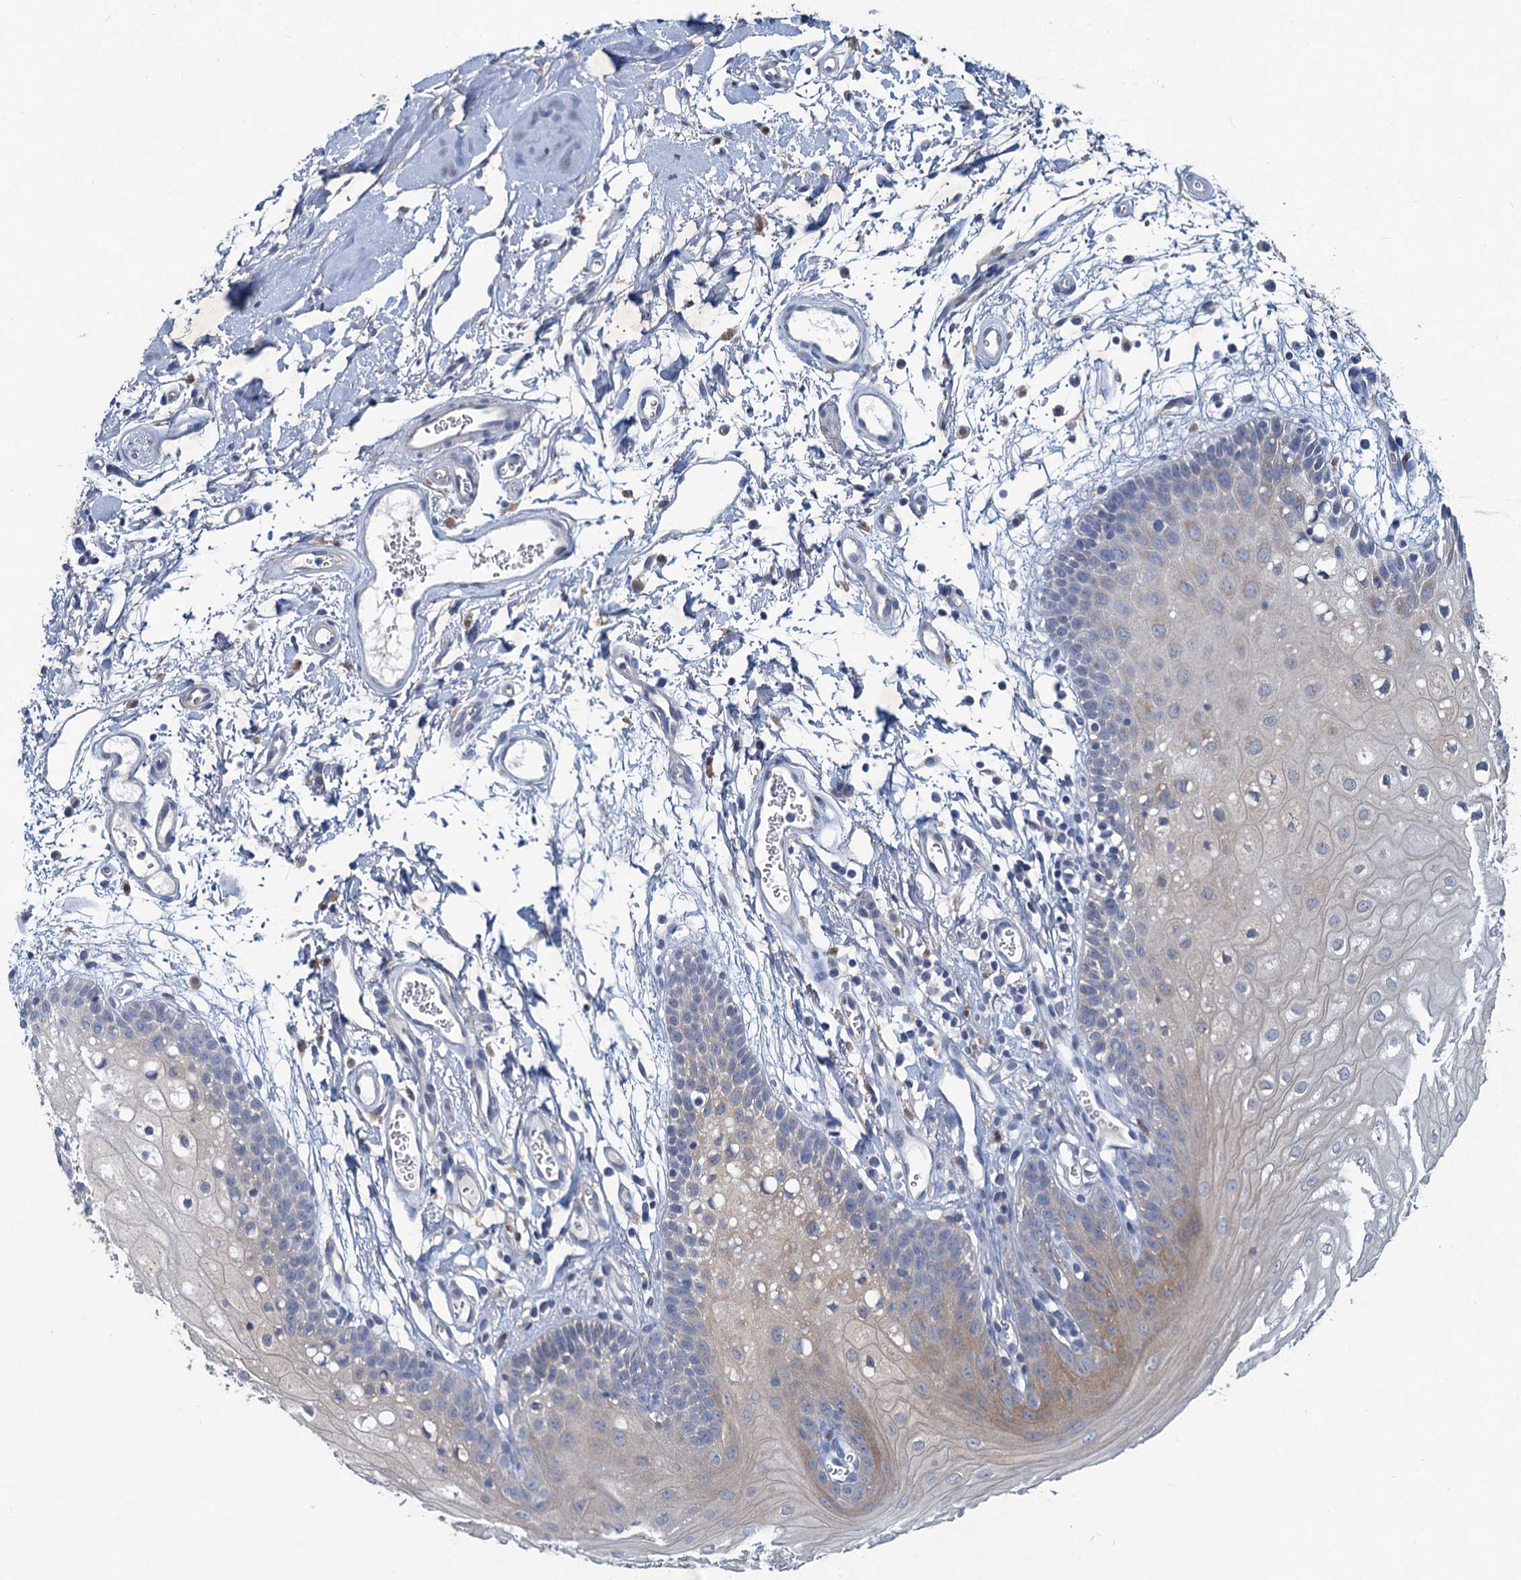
{"staining": {"intensity": "negative", "quantity": "none", "location": "none"}, "tissue": "oral mucosa", "cell_type": "Squamous epithelial cells", "image_type": "normal", "snomed": [{"axis": "morphology", "description": "Normal tissue, NOS"}, {"axis": "topography", "description": "Oral tissue"}, {"axis": "topography", "description": "Tounge, NOS"}], "caption": "Immunohistochemistry micrograph of normal oral mucosa: oral mucosa stained with DAB (3,3'-diaminobenzidine) shows no significant protein staining in squamous epithelial cells.", "gene": "RTKN2", "patient": {"sex": "female", "age": 73}}